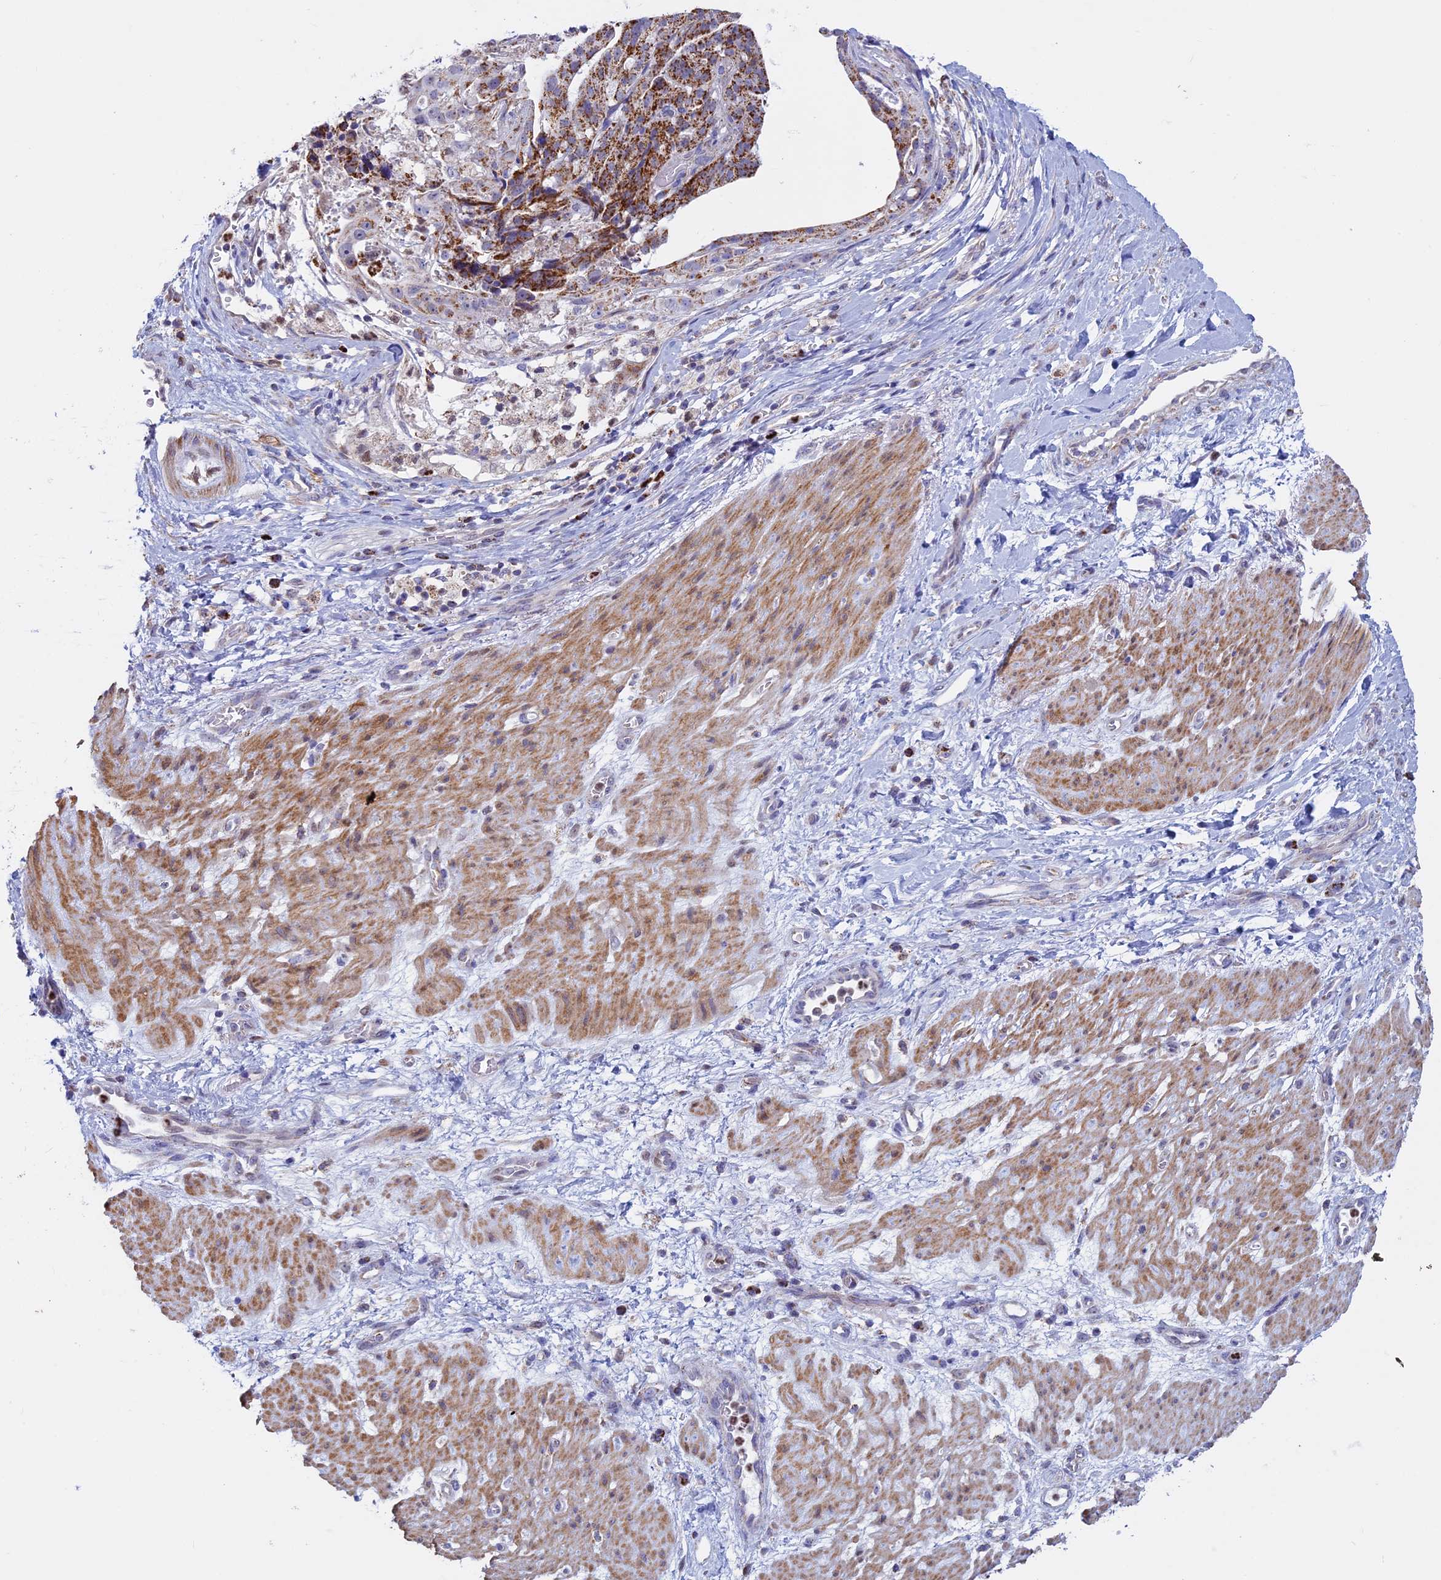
{"staining": {"intensity": "moderate", "quantity": ">75%", "location": "cytoplasmic/membranous"}, "tissue": "stomach cancer", "cell_type": "Tumor cells", "image_type": "cancer", "snomed": [{"axis": "morphology", "description": "Adenocarcinoma, NOS"}, {"axis": "topography", "description": "Stomach"}], "caption": "IHC photomicrograph of neoplastic tissue: human stomach cancer (adenocarcinoma) stained using immunohistochemistry (IHC) demonstrates medium levels of moderate protein expression localized specifically in the cytoplasmic/membranous of tumor cells, appearing as a cytoplasmic/membranous brown color.", "gene": "ACSS1", "patient": {"sex": "male", "age": 48}}